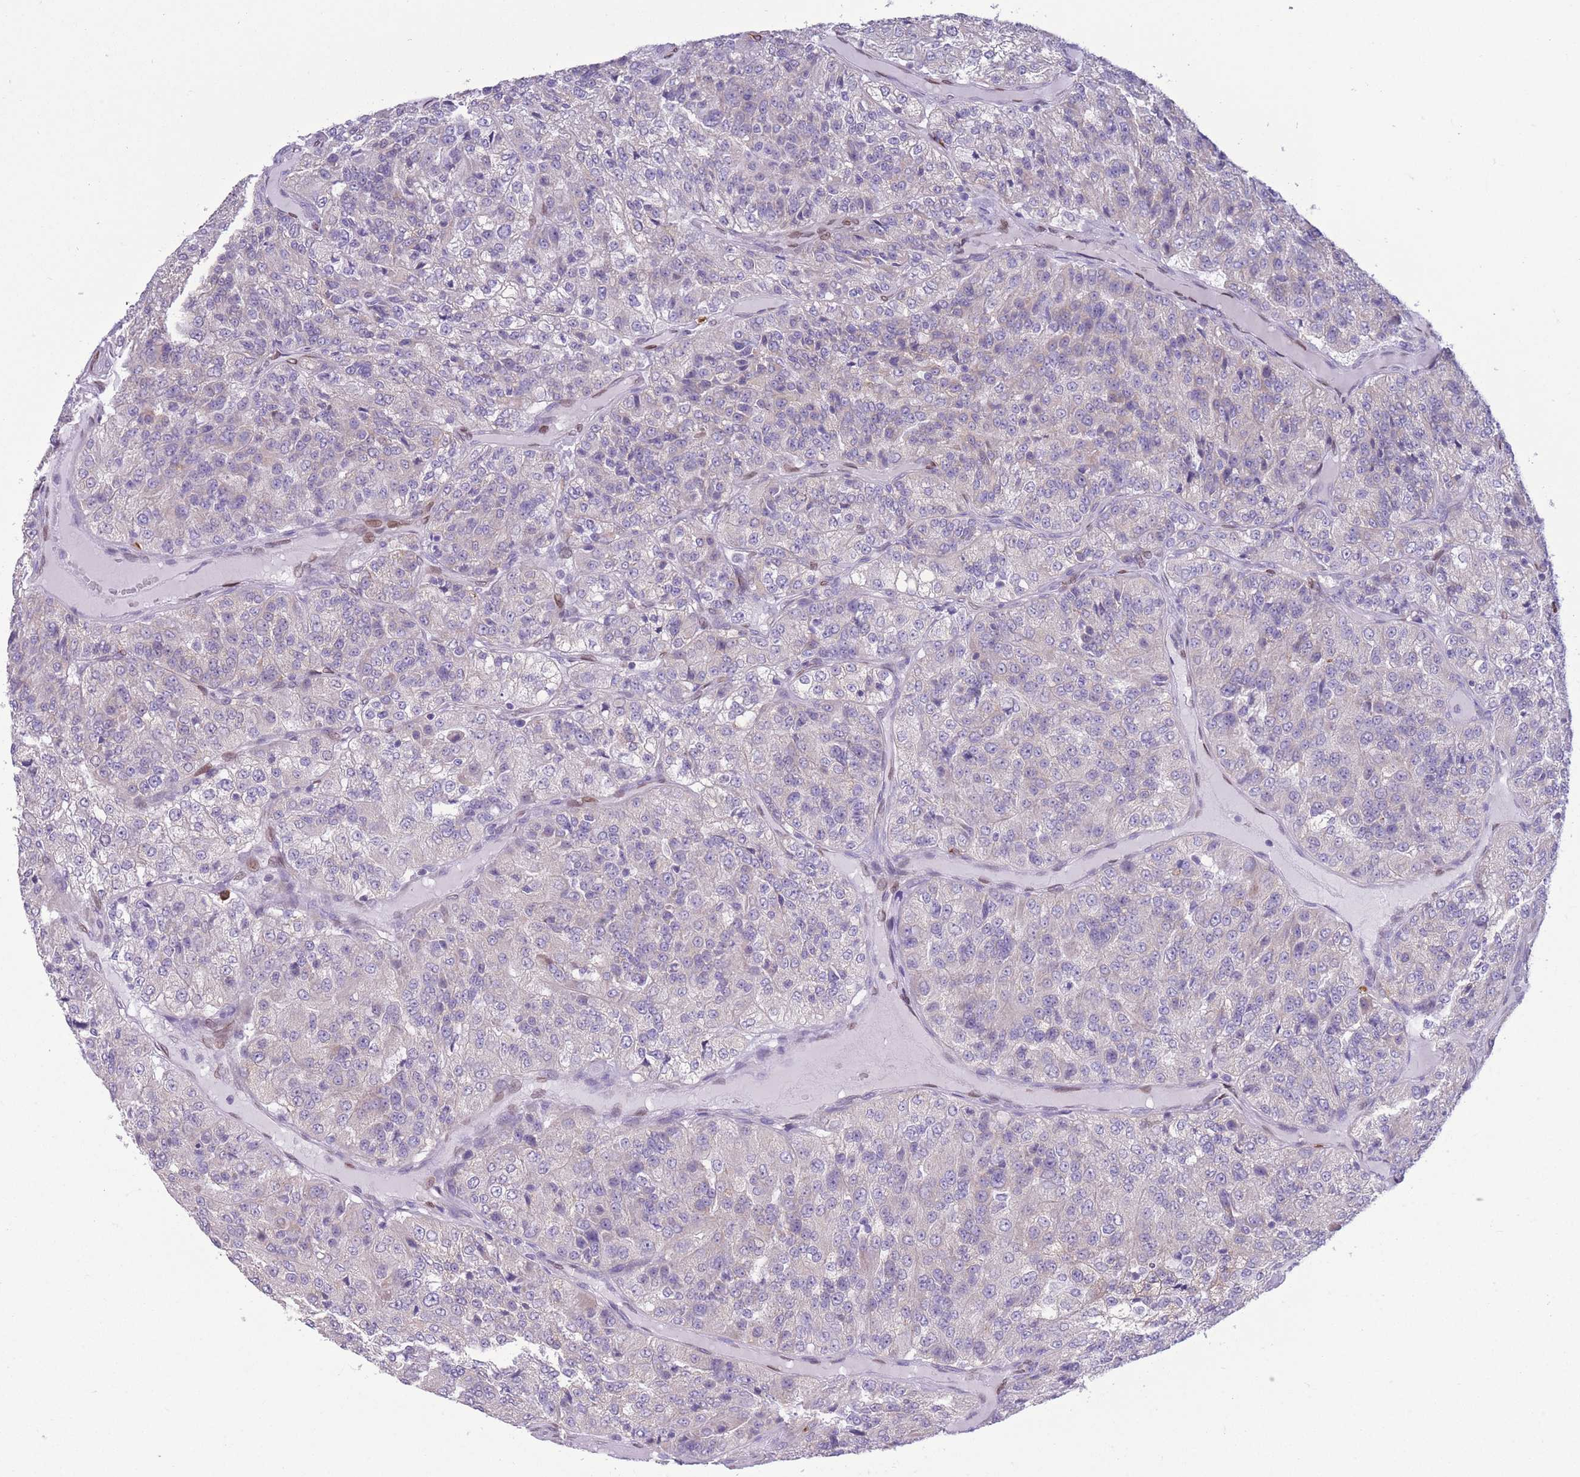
{"staining": {"intensity": "moderate", "quantity": "25%-75%", "location": "cytoplasmic/membranous"}, "tissue": "renal cancer", "cell_type": "Tumor cells", "image_type": "cancer", "snomed": [{"axis": "morphology", "description": "Adenocarcinoma, NOS"}, {"axis": "topography", "description": "Kidney"}], "caption": "Renal adenocarcinoma was stained to show a protein in brown. There is medium levels of moderate cytoplasmic/membranous staining in about 25%-75% of tumor cells. The protein is stained brown, and the nuclei are stained in blue (DAB (3,3'-diaminobenzidine) IHC with brightfield microscopy, high magnification).", "gene": "PDHA1", "patient": {"sex": "female", "age": 63}}